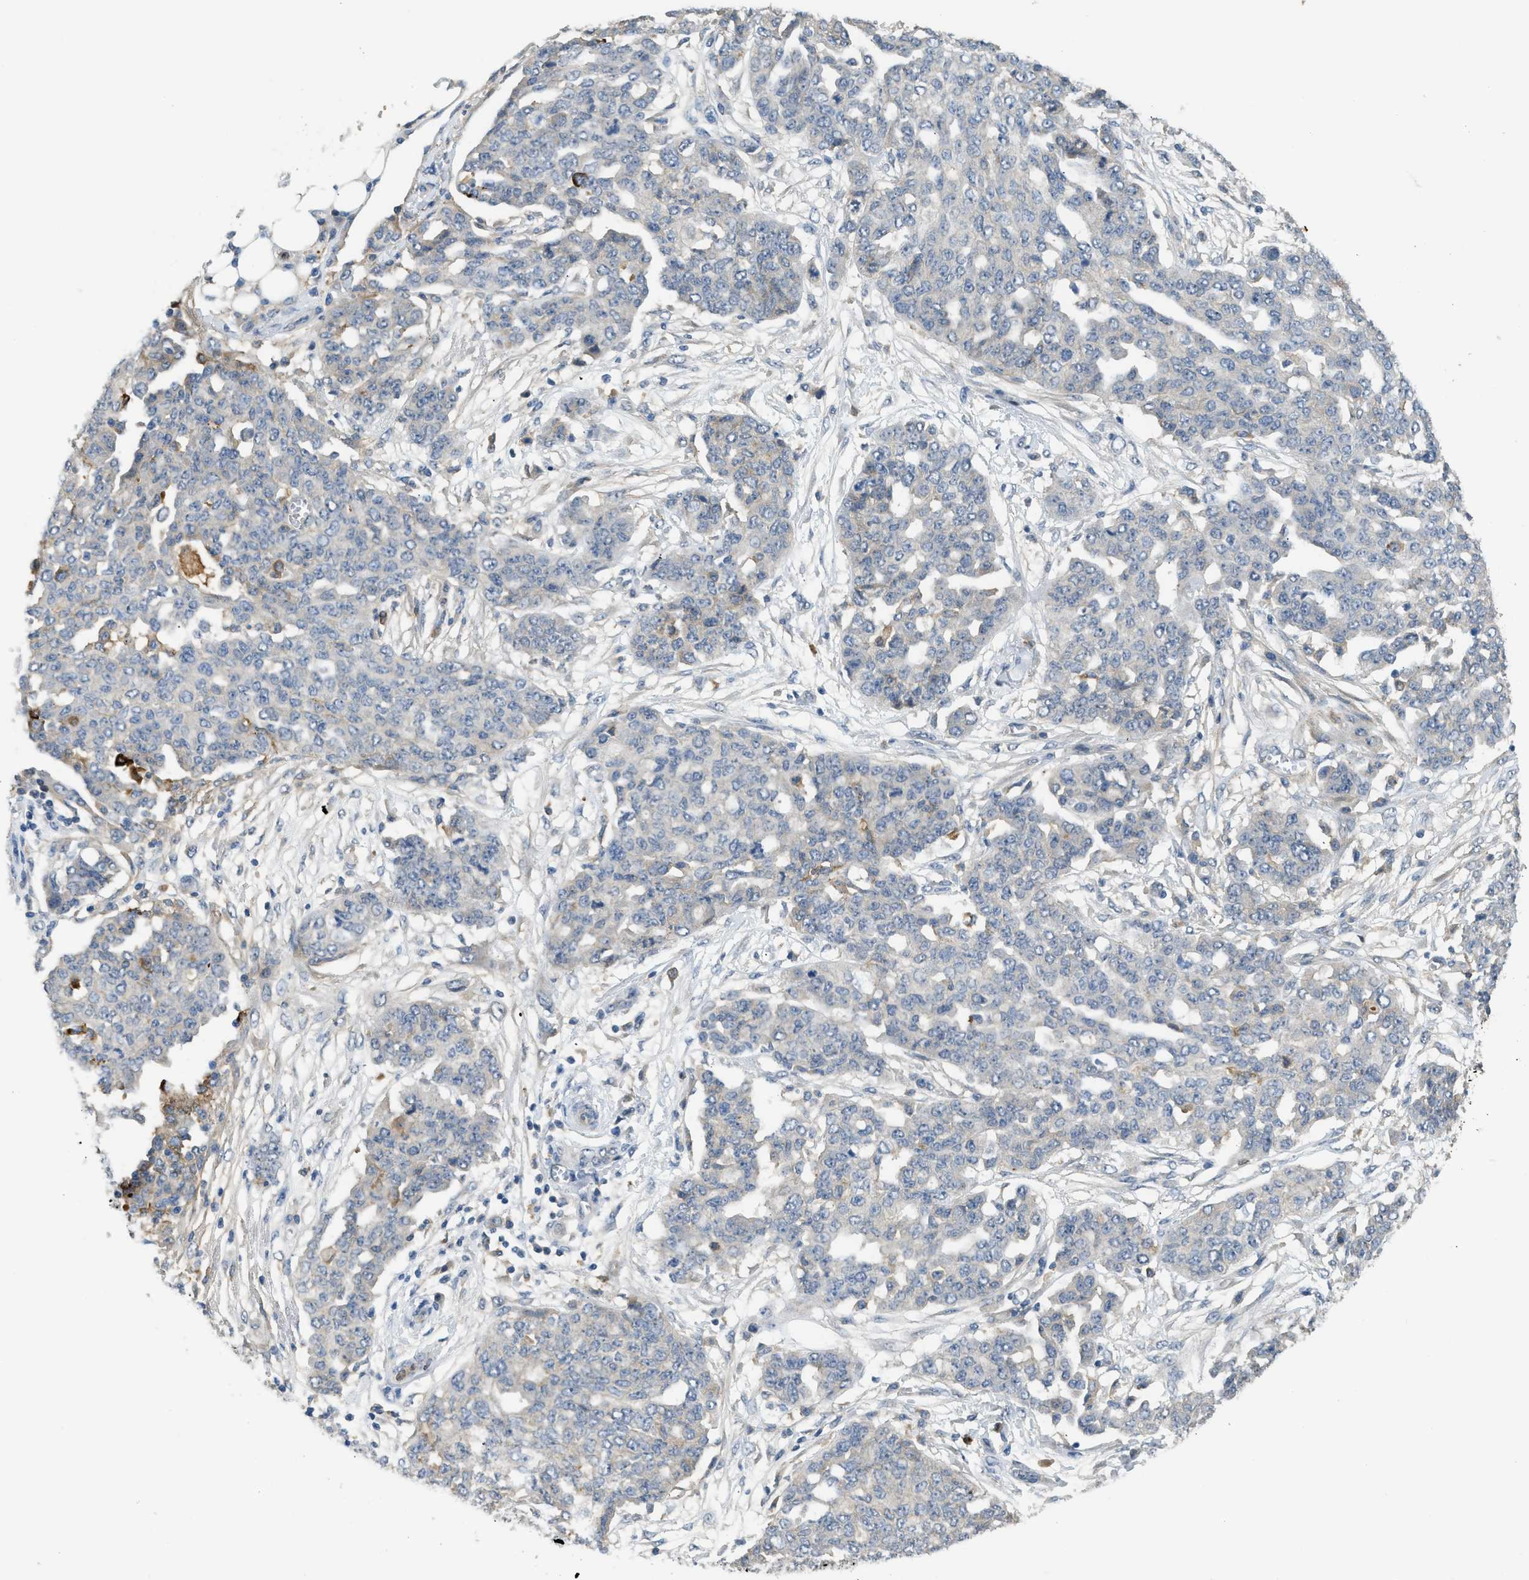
{"staining": {"intensity": "negative", "quantity": "none", "location": "none"}, "tissue": "ovarian cancer", "cell_type": "Tumor cells", "image_type": "cancer", "snomed": [{"axis": "morphology", "description": "Cystadenocarcinoma, serous, NOS"}, {"axis": "topography", "description": "Soft tissue"}, {"axis": "topography", "description": "Ovary"}], "caption": "Ovarian cancer (serous cystadenocarcinoma) was stained to show a protein in brown. There is no significant staining in tumor cells.", "gene": "RHBDF2", "patient": {"sex": "female", "age": 57}}